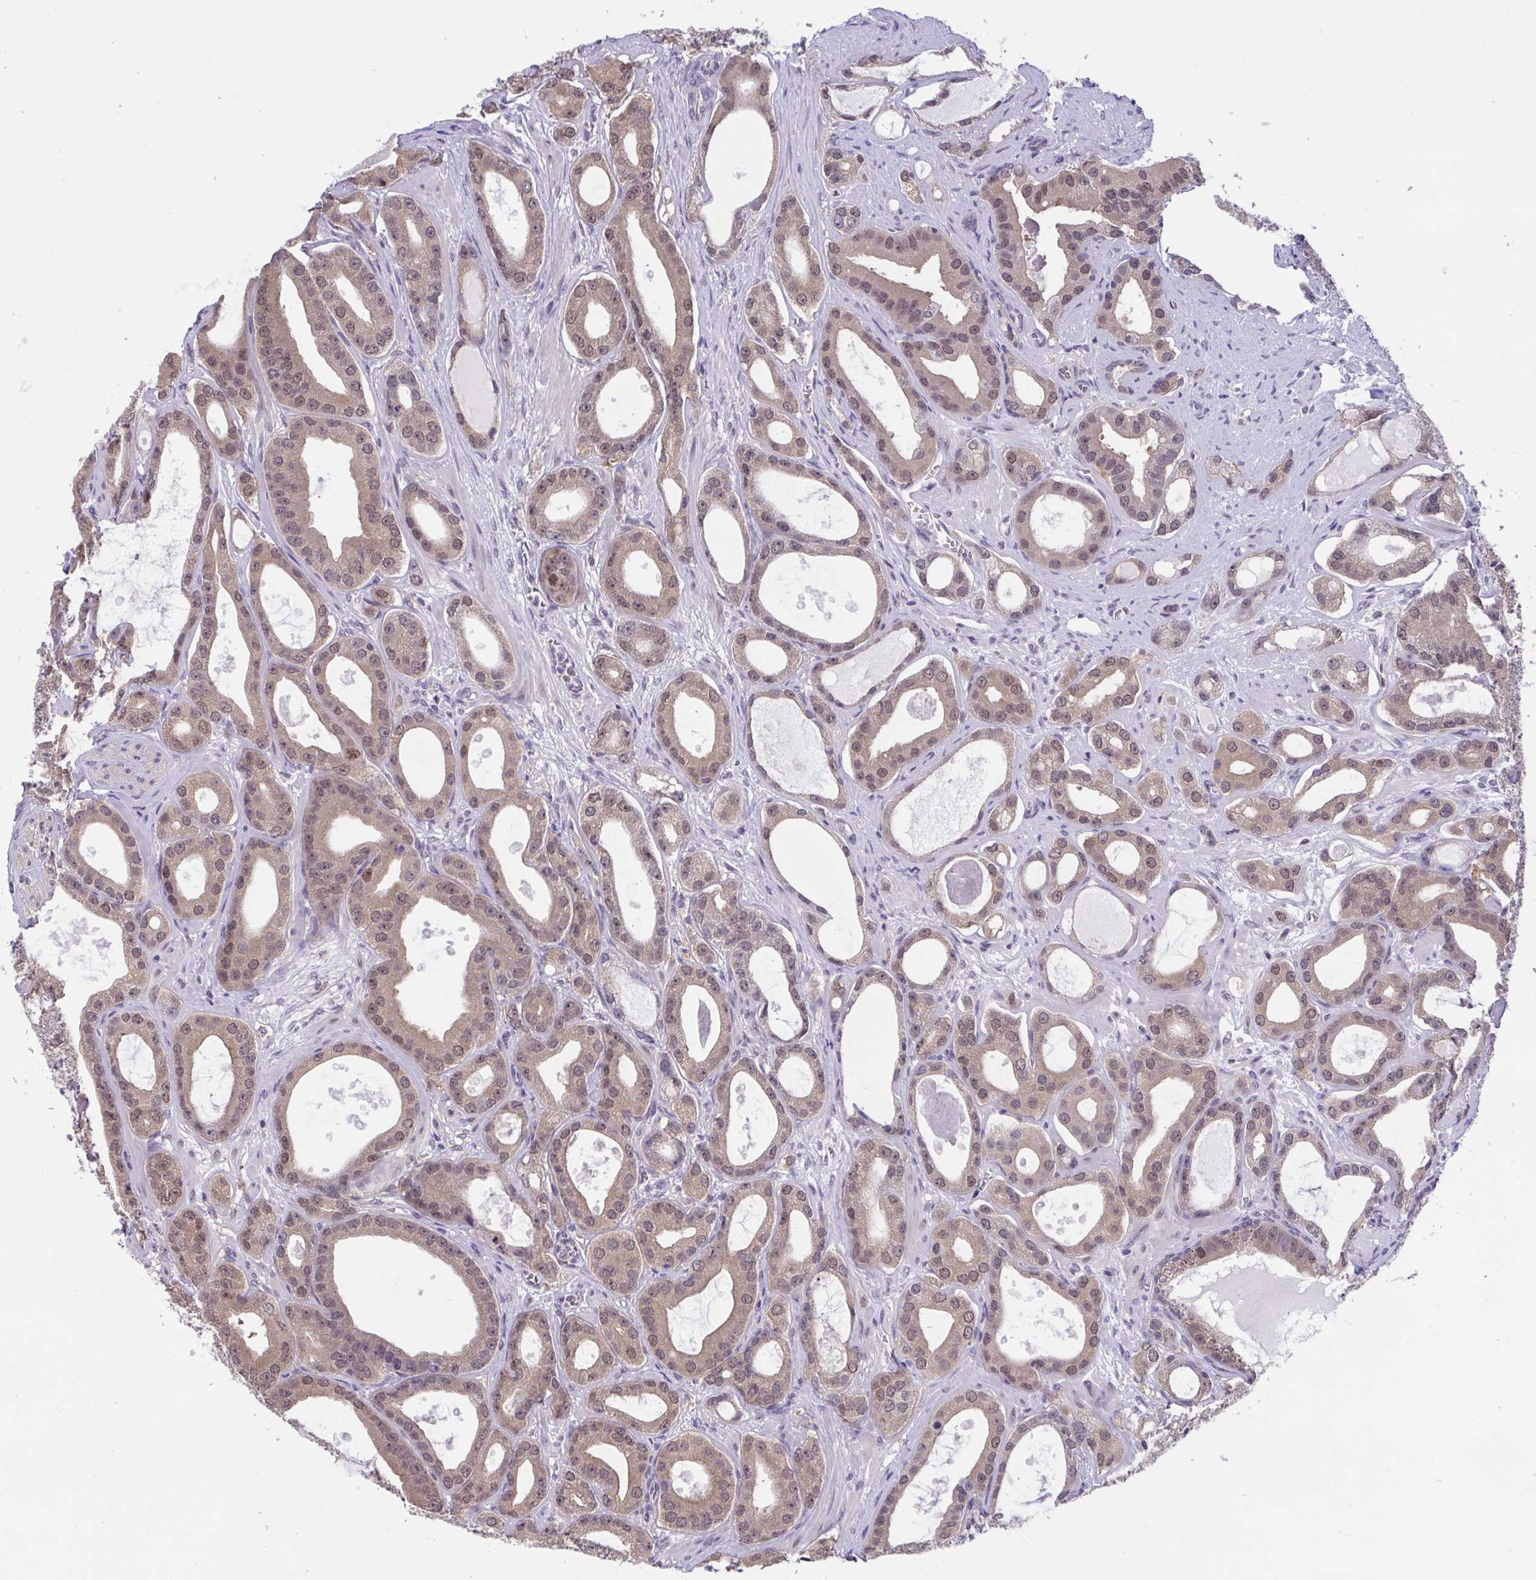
{"staining": {"intensity": "moderate", "quantity": ">75%", "location": "cytoplasmic/membranous,nuclear"}, "tissue": "prostate cancer", "cell_type": "Tumor cells", "image_type": "cancer", "snomed": [{"axis": "morphology", "description": "Adenocarcinoma, High grade"}, {"axis": "topography", "description": "Prostate"}], "caption": "Moderate cytoplasmic/membranous and nuclear staining for a protein is appreciated in approximately >75% of tumor cells of prostate cancer (adenocarcinoma (high-grade)) using immunohistochemistry (IHC).", "gene": "ZNF444", "patient": {"sex": "male", "age": 65}}